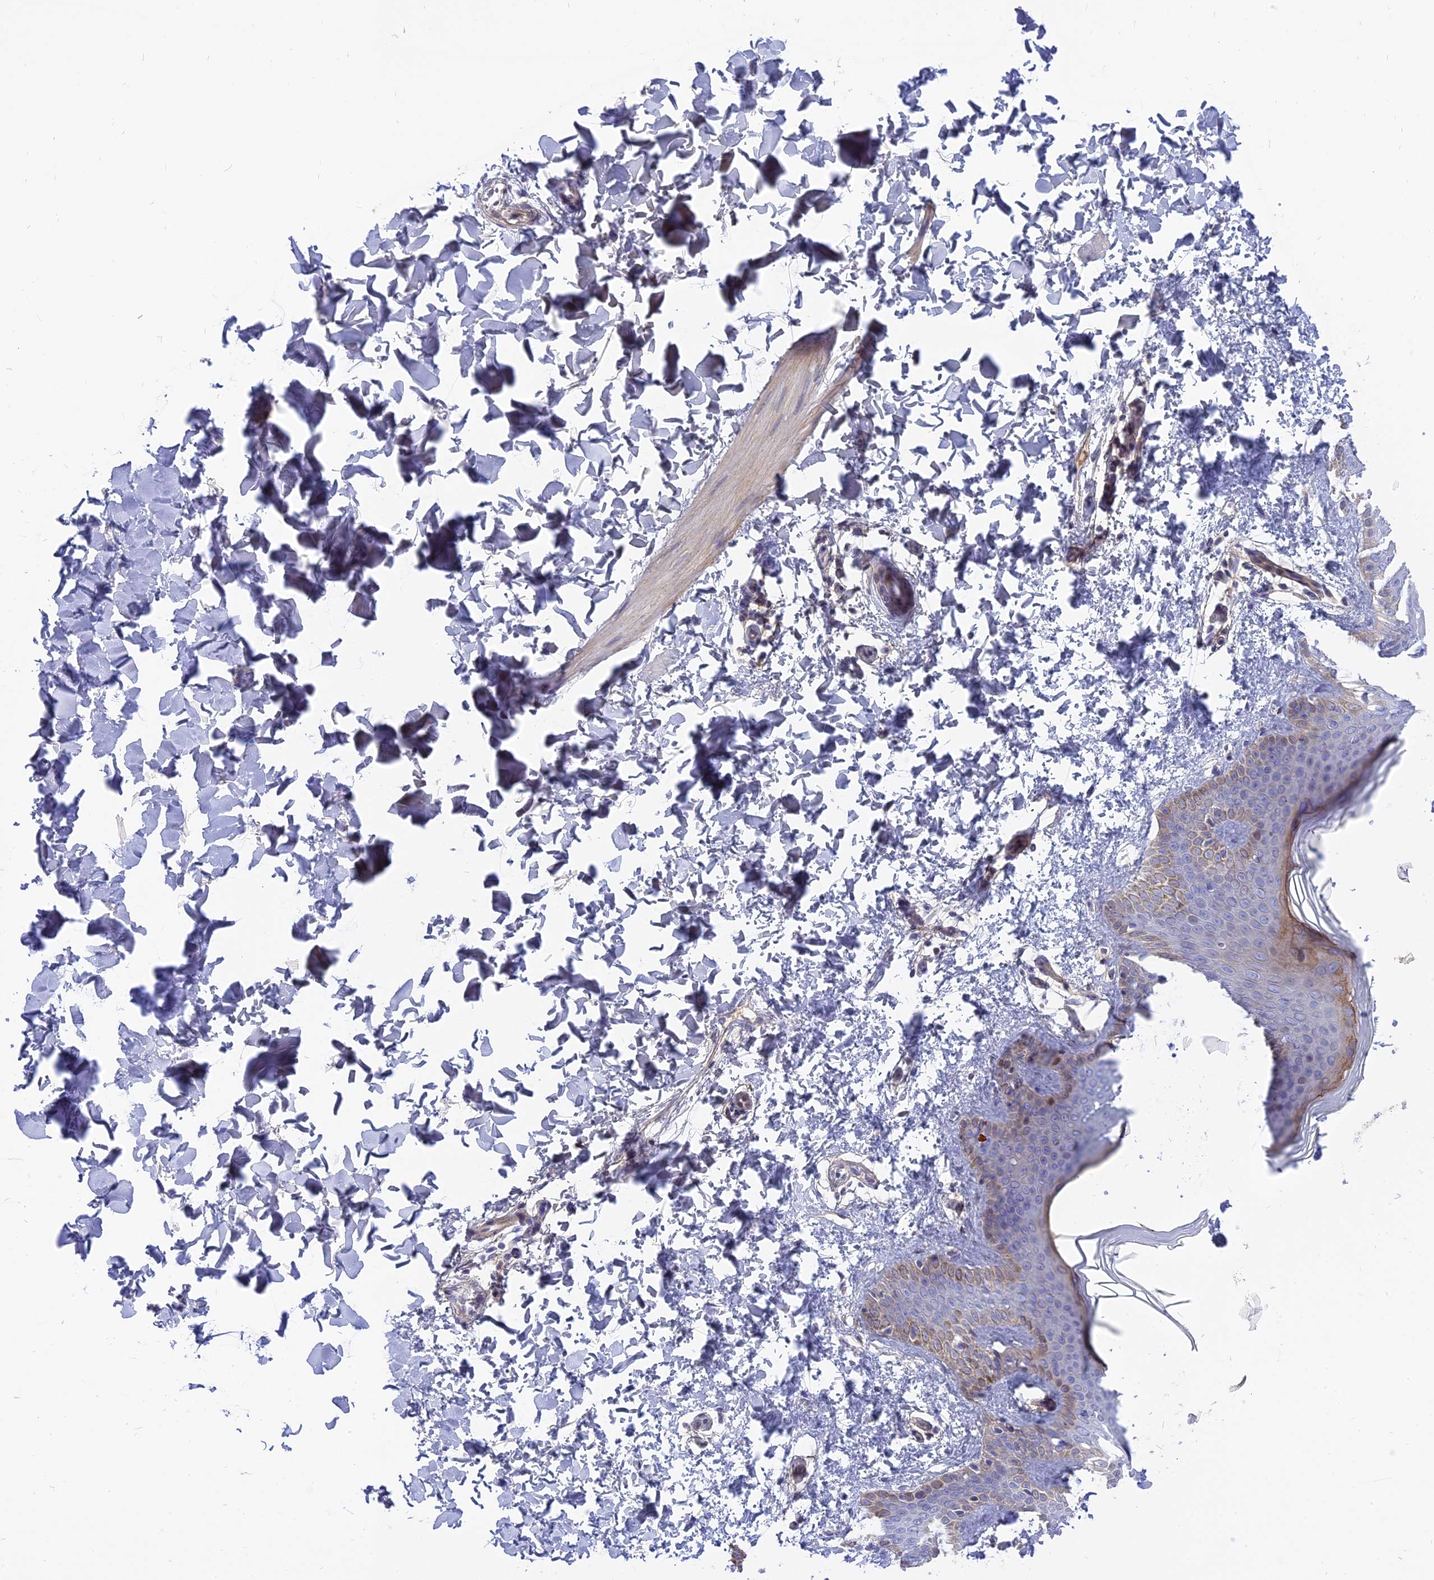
{"staining": {"intensity": "negative", "quantity": "none", "location": "none"}, "tissue": "skin", "cell_type": "Fibroblasts", "image_type": "normal", "snomed": [{"axis": "morphology", "description": "Normal tissue, NOS"}, {"axis": "topography", "description": "Skin"}], "caption": "Immunohistochemical staining of normal human skin demonstrates no significant positivity in fibroblasts. (Stains: DAB (3,3'-diaminobenzidine) immunohistochemistry with hematoxylin counter stain, Microscopy: brightfield microscopy at high magnification).", "gene": "MBD3L1", "patient": {"sex": "male", "age": 36}}